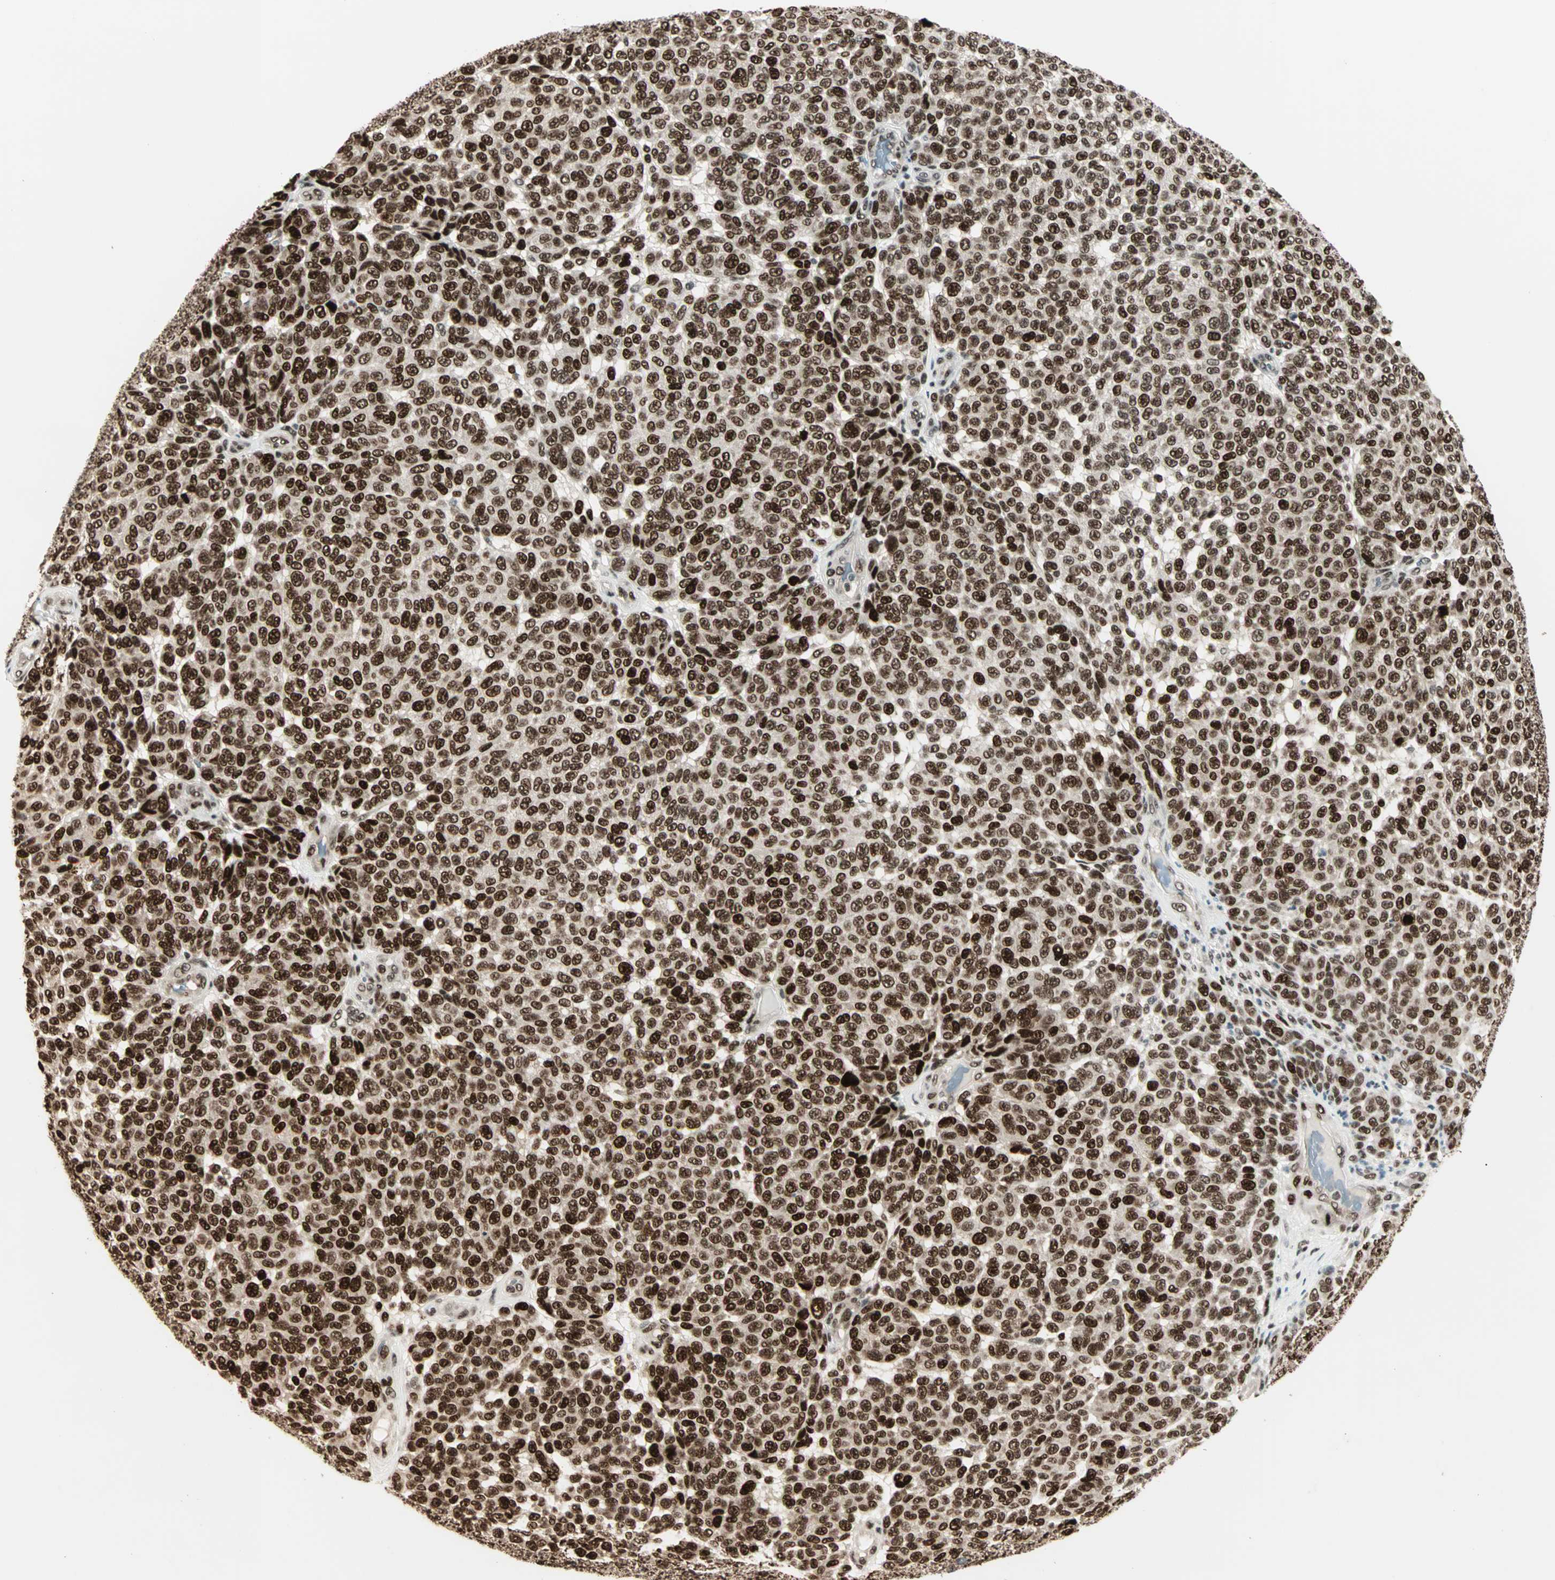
{"staining": {"intensity": "strong", "quantity": ">75%", "location": "nuclear"}, "tissue": "melanoma", "cell_type": "Tumor cells", "image_type": "cancer", "snomed": [{"axis": "morphology", "description": "Malignant melanoma, NOS"}, {"axis": "topography", "description": "Skin"}], "caption": "The histopathology image exhibits immunohistochemical staining of melanoma. There is strong nuclear expression is appreciated in about >75% of tumor cells. (IHC, brightfield microscopy, high magnification).", "gene": "MDC1", "patient": {"sex": "male", "age": 59}}